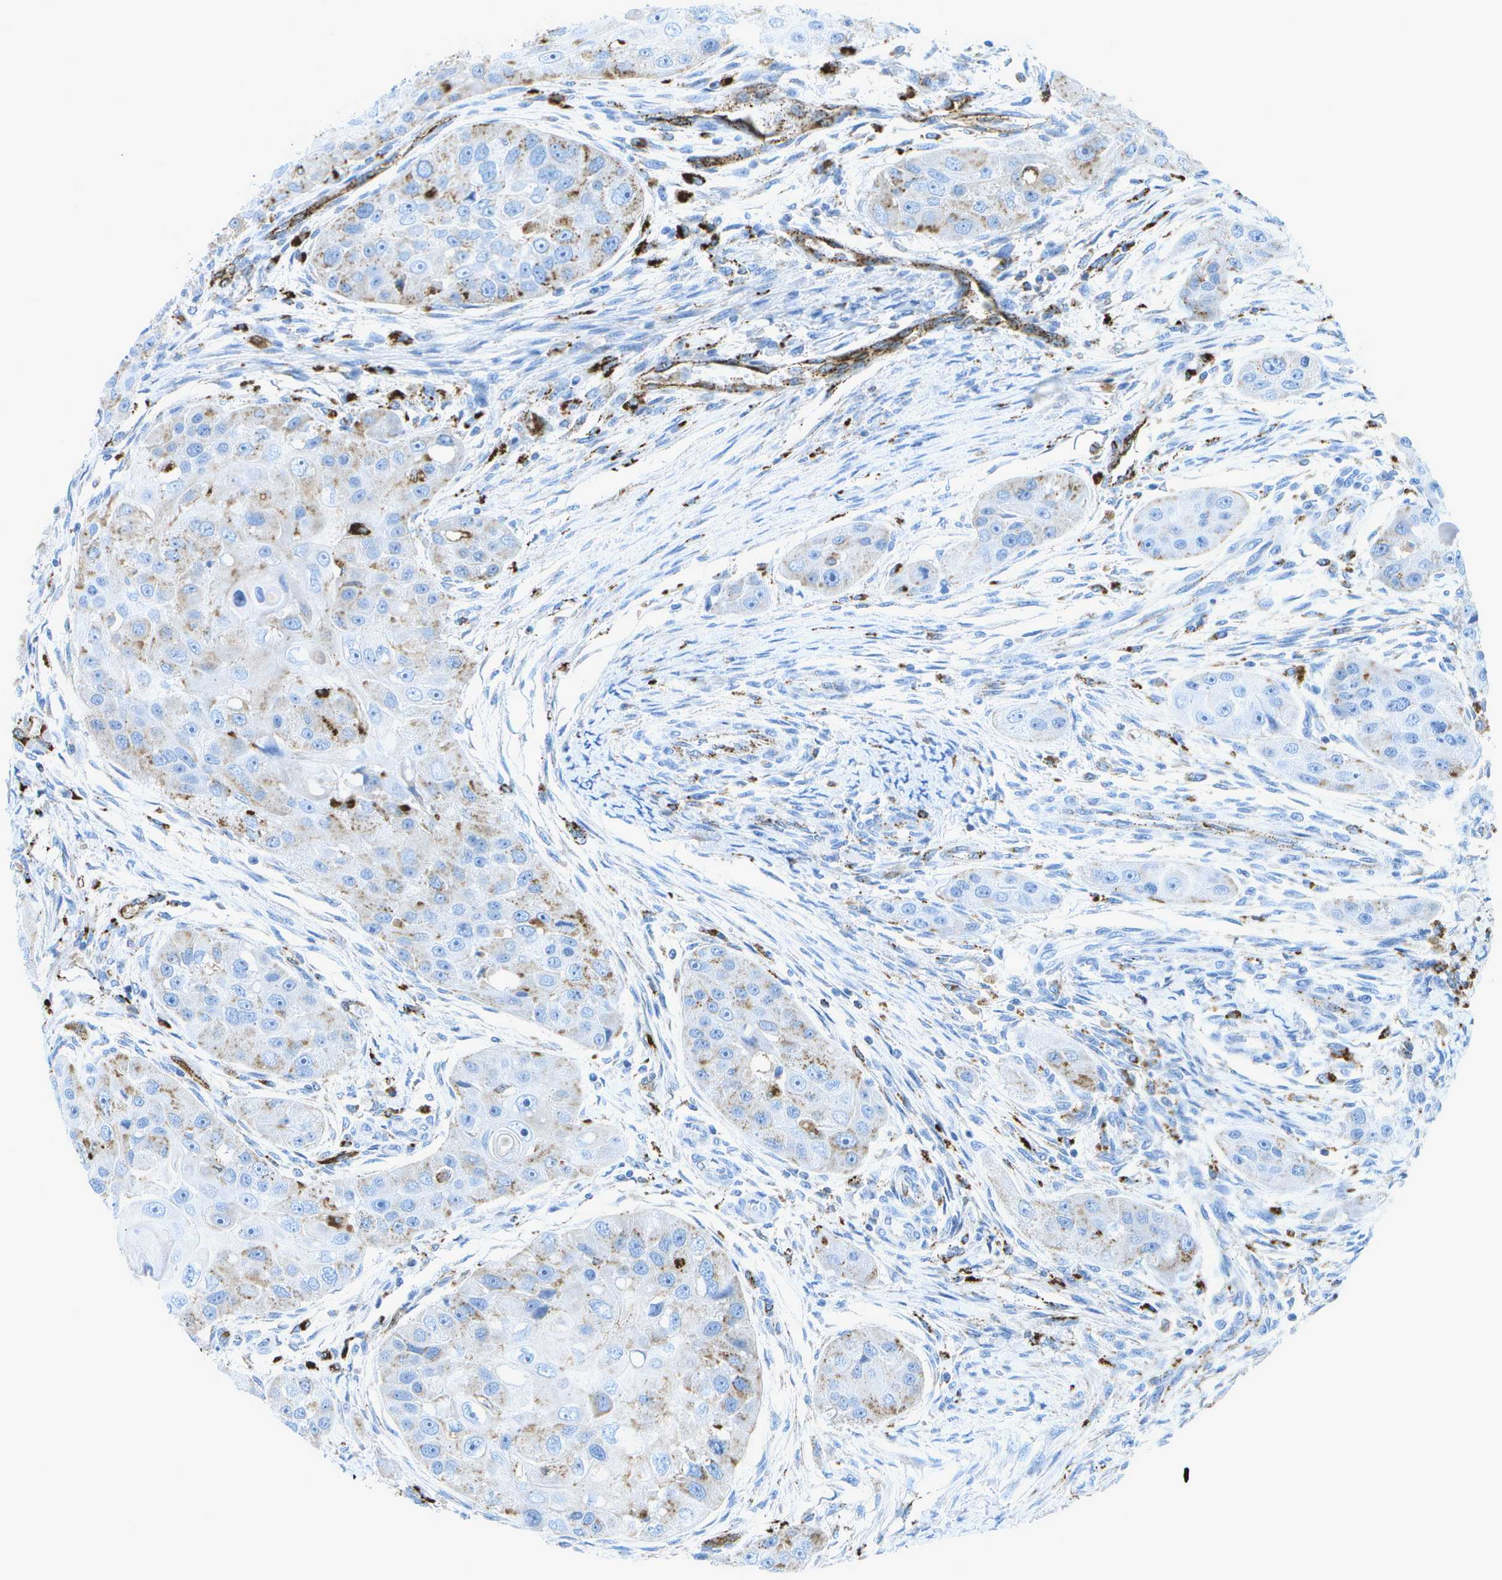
{"staining": {"intensity": "weak", "quantity": "25%-75%", "location": "cytoplasmic/membranous"}, "tissue": "head and neck cancer", "cell_type": "Tumor cells", "image_type": "cancer", "snomed": [{"axis": "morphology", "description": "Normal tissue, NOS"}, {"axis": "morphology", "description": "Squamous cell carcinoma, NOS"}, {"axis": "topography", "description": "Skeletal muscle"}, {"axis": "topography", "description": "Head-Neck"}], "caption": "Head and neck cancer (squamous cell carcinoma) was stained to show a protein in brown. There is low levels of weak cytoplasmic/membranous staining in approximately 25%-75% of tumor cells.", "gene": "PRCP", "patient": {"sex": "male", "age": 51}}